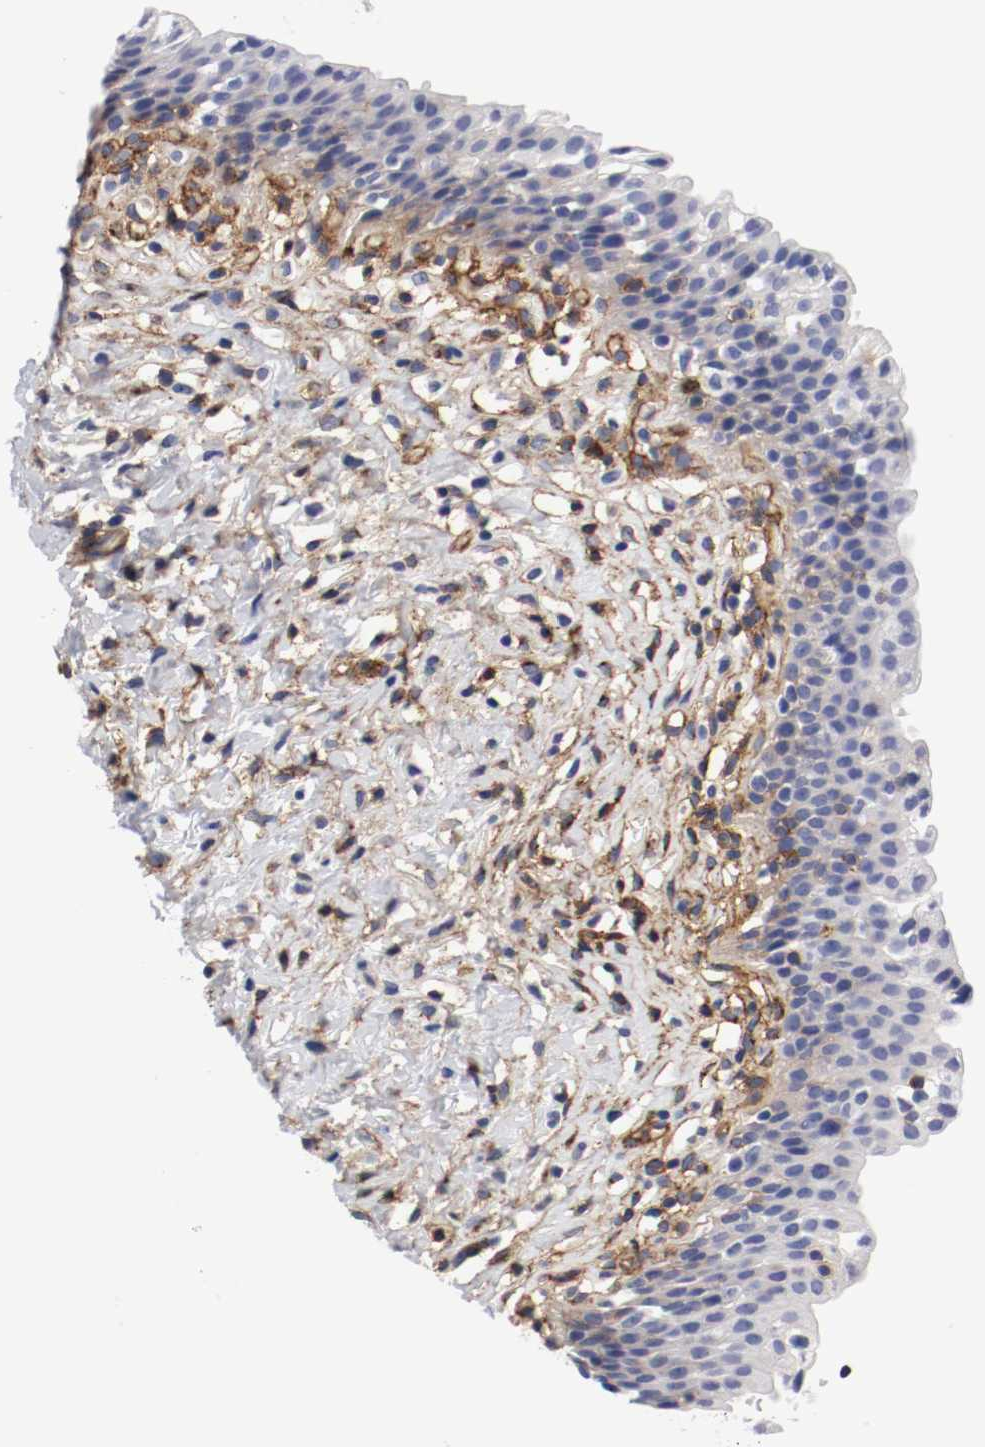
{"staining": {"intensity": "negative", "quantity": "none", "location": "none"}, "tissue": "urinary bladder", "cell_type": "Urothelial cells", "image_type": "normal", "snomed": [{"axis": "morphology", "description": "Normal tissue, NOS"}, {"axis": "topography", "description": "Urinary bladder"}], "caption": "A histopathology image of human urinary bladder is negative for staining in urothelial cells. Nuclei are stained in blue.", "gene": "IFITM1", "patient": {"sex": "male", "age": 51}}